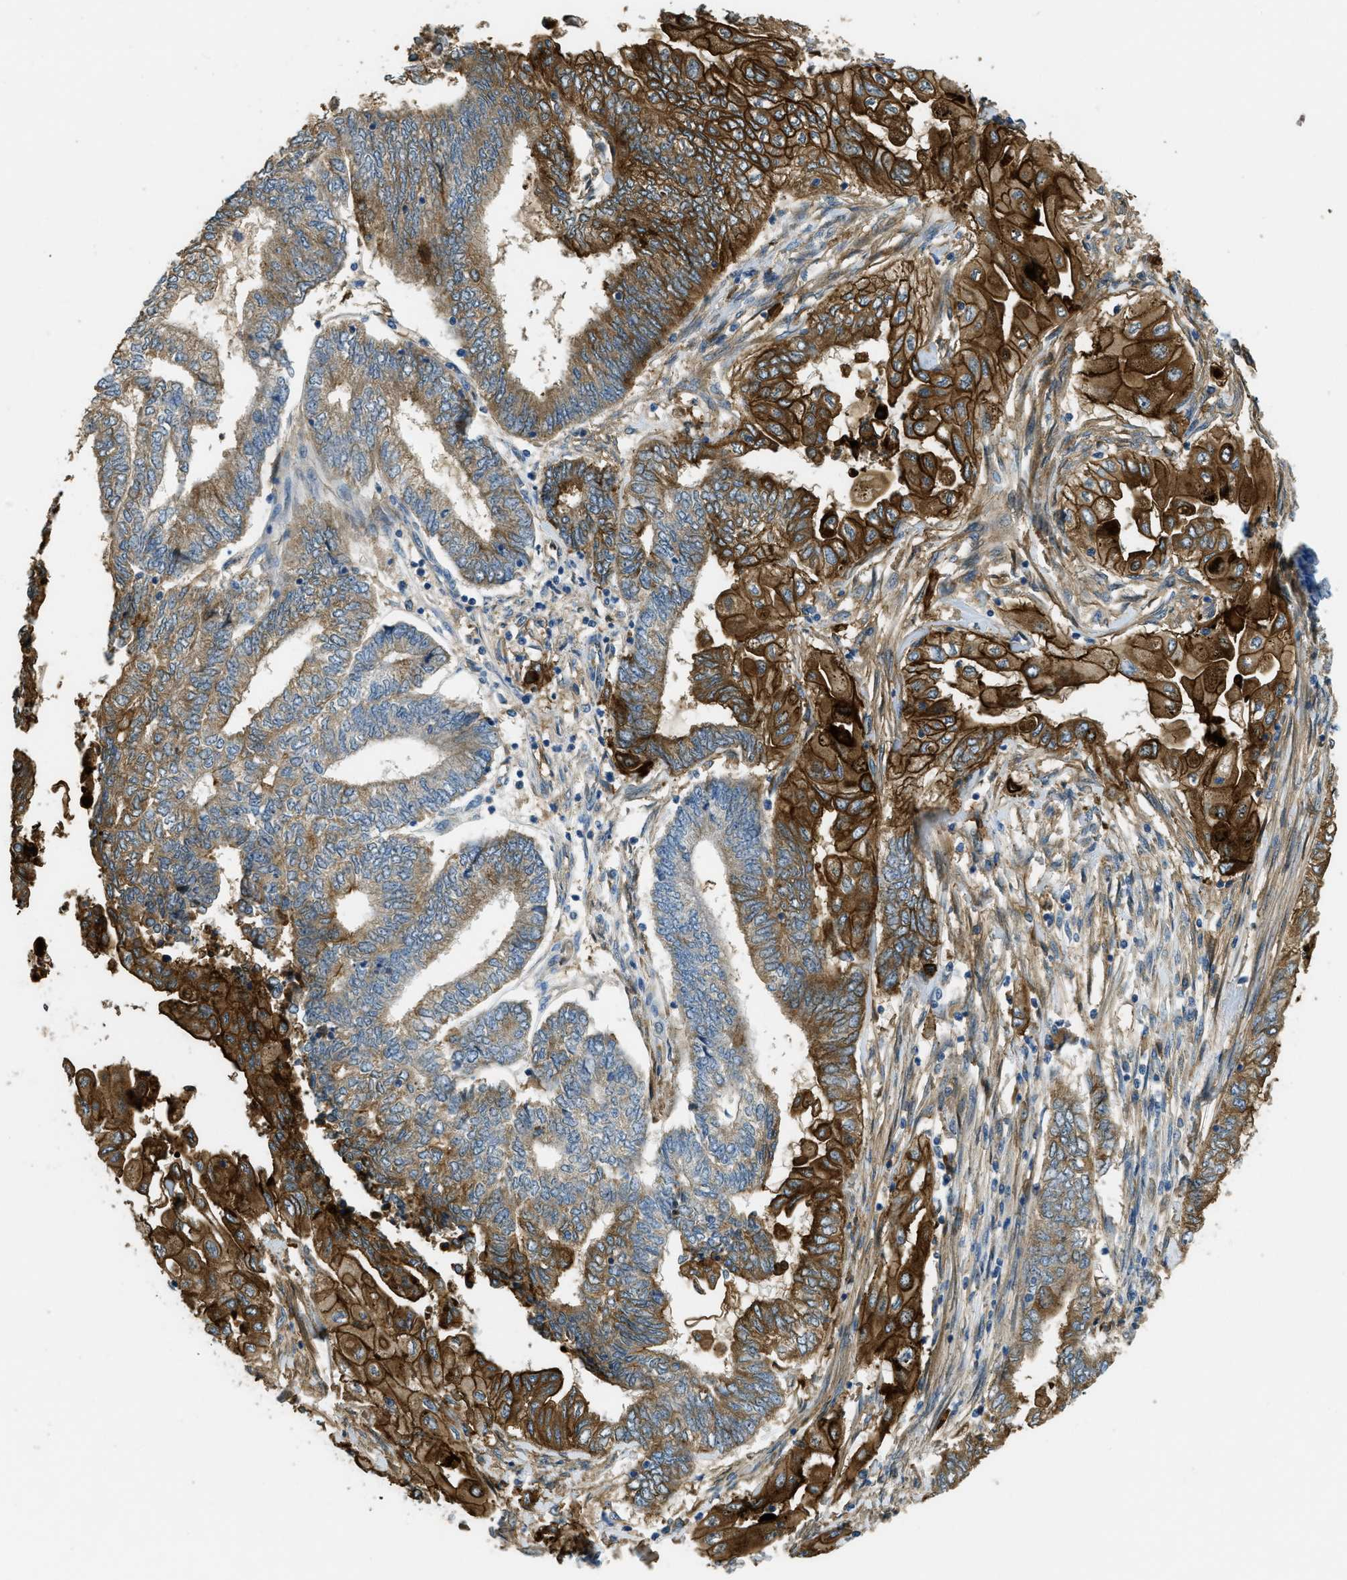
{"staining": {"intensity": "strong", "quantity": "25%-75%", "location": "cytoplasmic/membranous"}, "tissue": "endometrial cancer", "cell_type": "Tumor cells", "image_type": "cancer", "snomed": [{"axis": "morphology", "description": "Adenocarcinoma, NOS"}, {"axis": "topography", "description": "Uterus"}, {"axis": "topography", "description": "Endometrium"}], "caption": "IHC staining of adenocarcinoma (endometrial), which reveals high levels of strong cytoplasmic/membranous staining in approximately 25%-75% of tumor cells indicating strong cytoplasmic/membranous protein positivity. The staining was performed using DAB (3,3'-diaminobenzidine) (brown) for protein detection and nuclei were counterstained in hematoxylin (blue).", "gene": "OSMR", "patient": {"sex": "female", "age": 70}}